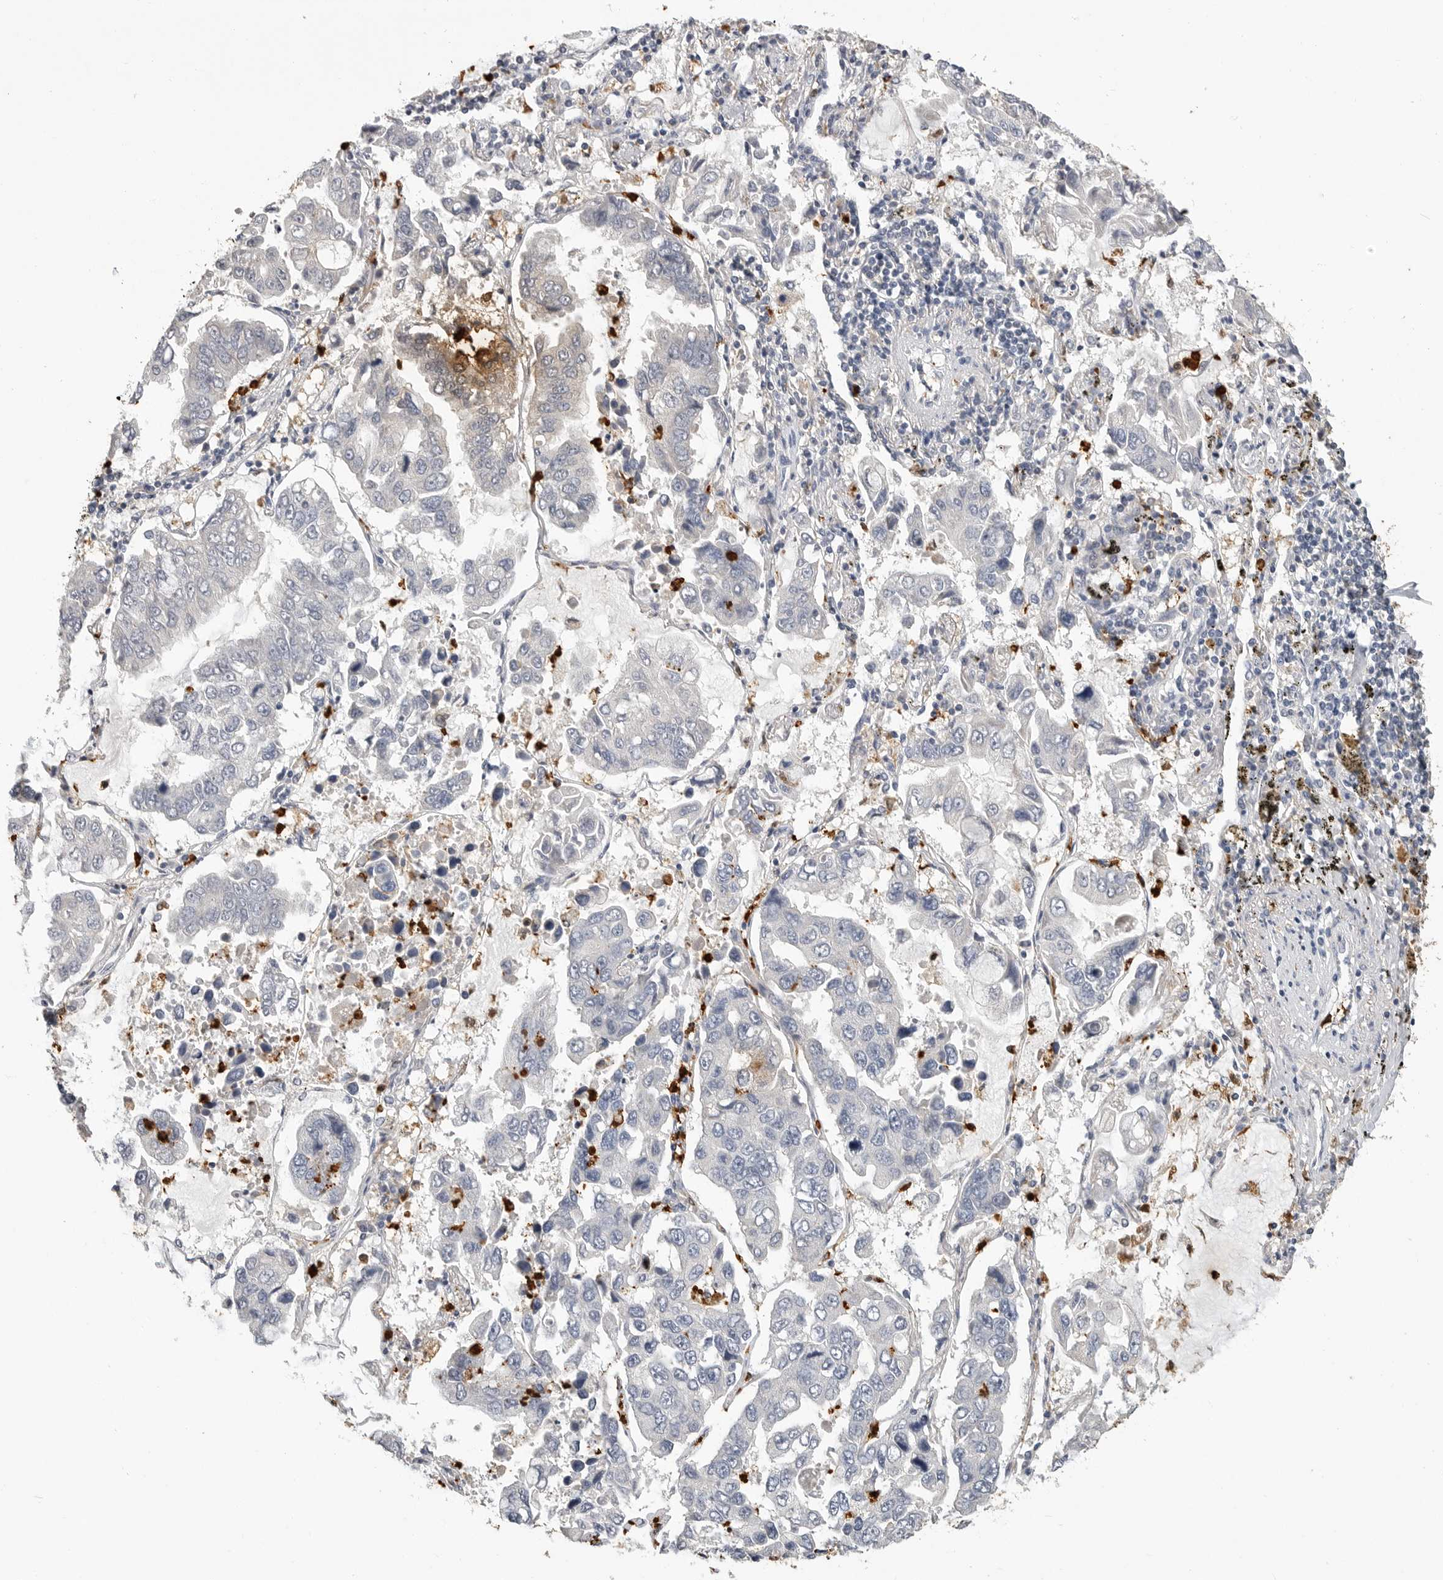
{"staining": {"intensity": "negative", "quantity": "none", "location": "none"}, "tissue": "lung cancer", "cell_type": "Tumor cells", "image_type": "cancer", "snomed": [{"axis": "morphology", "description": "Adenocarcinoma, NOS"}, {"axis": "topography", "description": "Lung"}], "caption": "Human adenocarcinoma (lung) stained for a protein using IHC displays no expression in tumor cells.", "gene": "LTBR", "patient": {"sex": "male", "age": 64}}